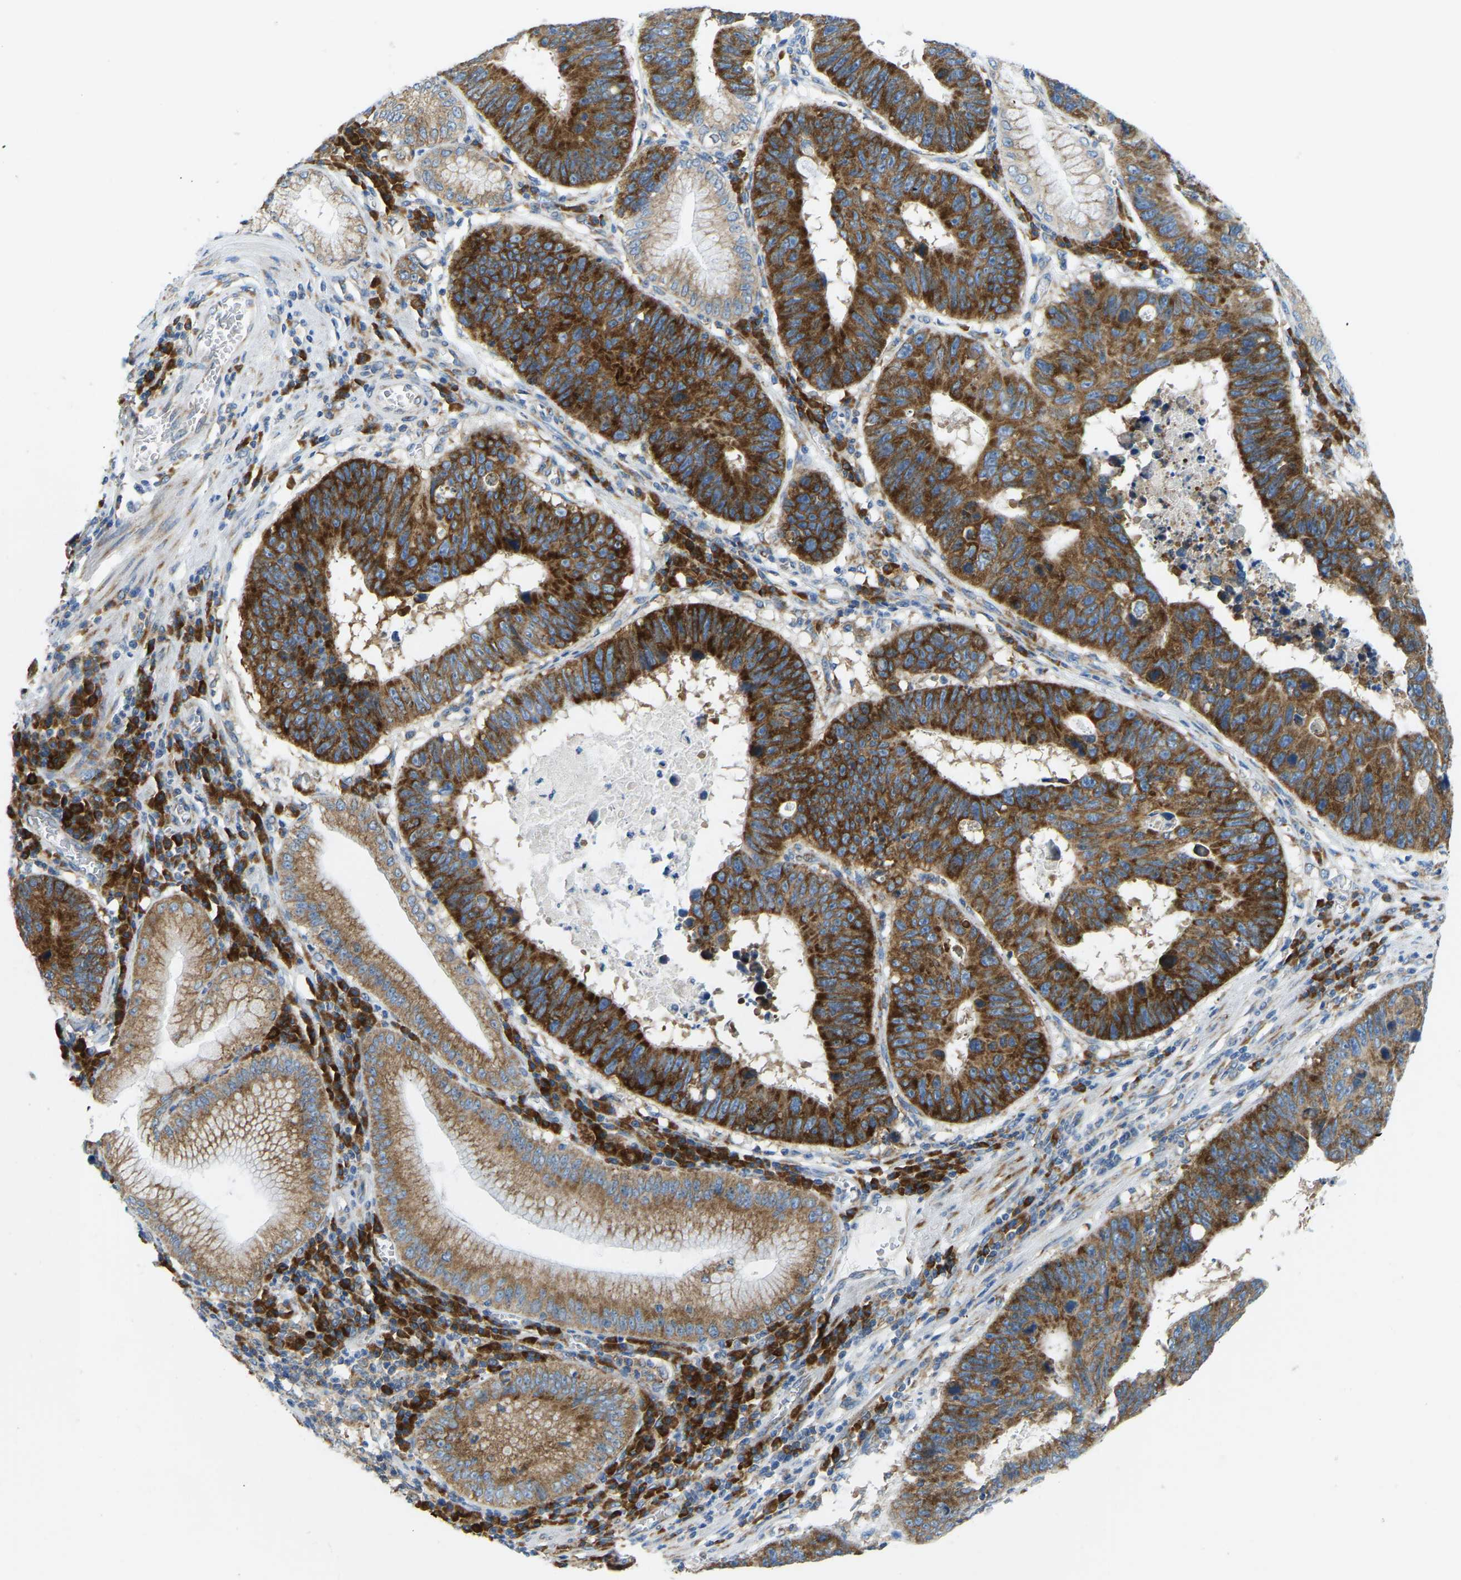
{"staining": {"intensity": "strong", "quantity": ">75%", "location": "cytoplasmic/membranous"}, "tissue": "stomach cancer", "cell_type": "Tumor cells", "image_type": "cancer", "snomed": [{"axis": "morphology", "description": "Adenocarcinoma, NOS"}, {"axis": "topography", "description": "Stomach"}], "caption": "About >75% of tumor cells in stomach cancer exhibit strong cytoplasmic/membranous protein staining as visualized by brown immunohistochemical staining.", "gene": "SND1", "patient": {"sex": "male", "age": 59}}